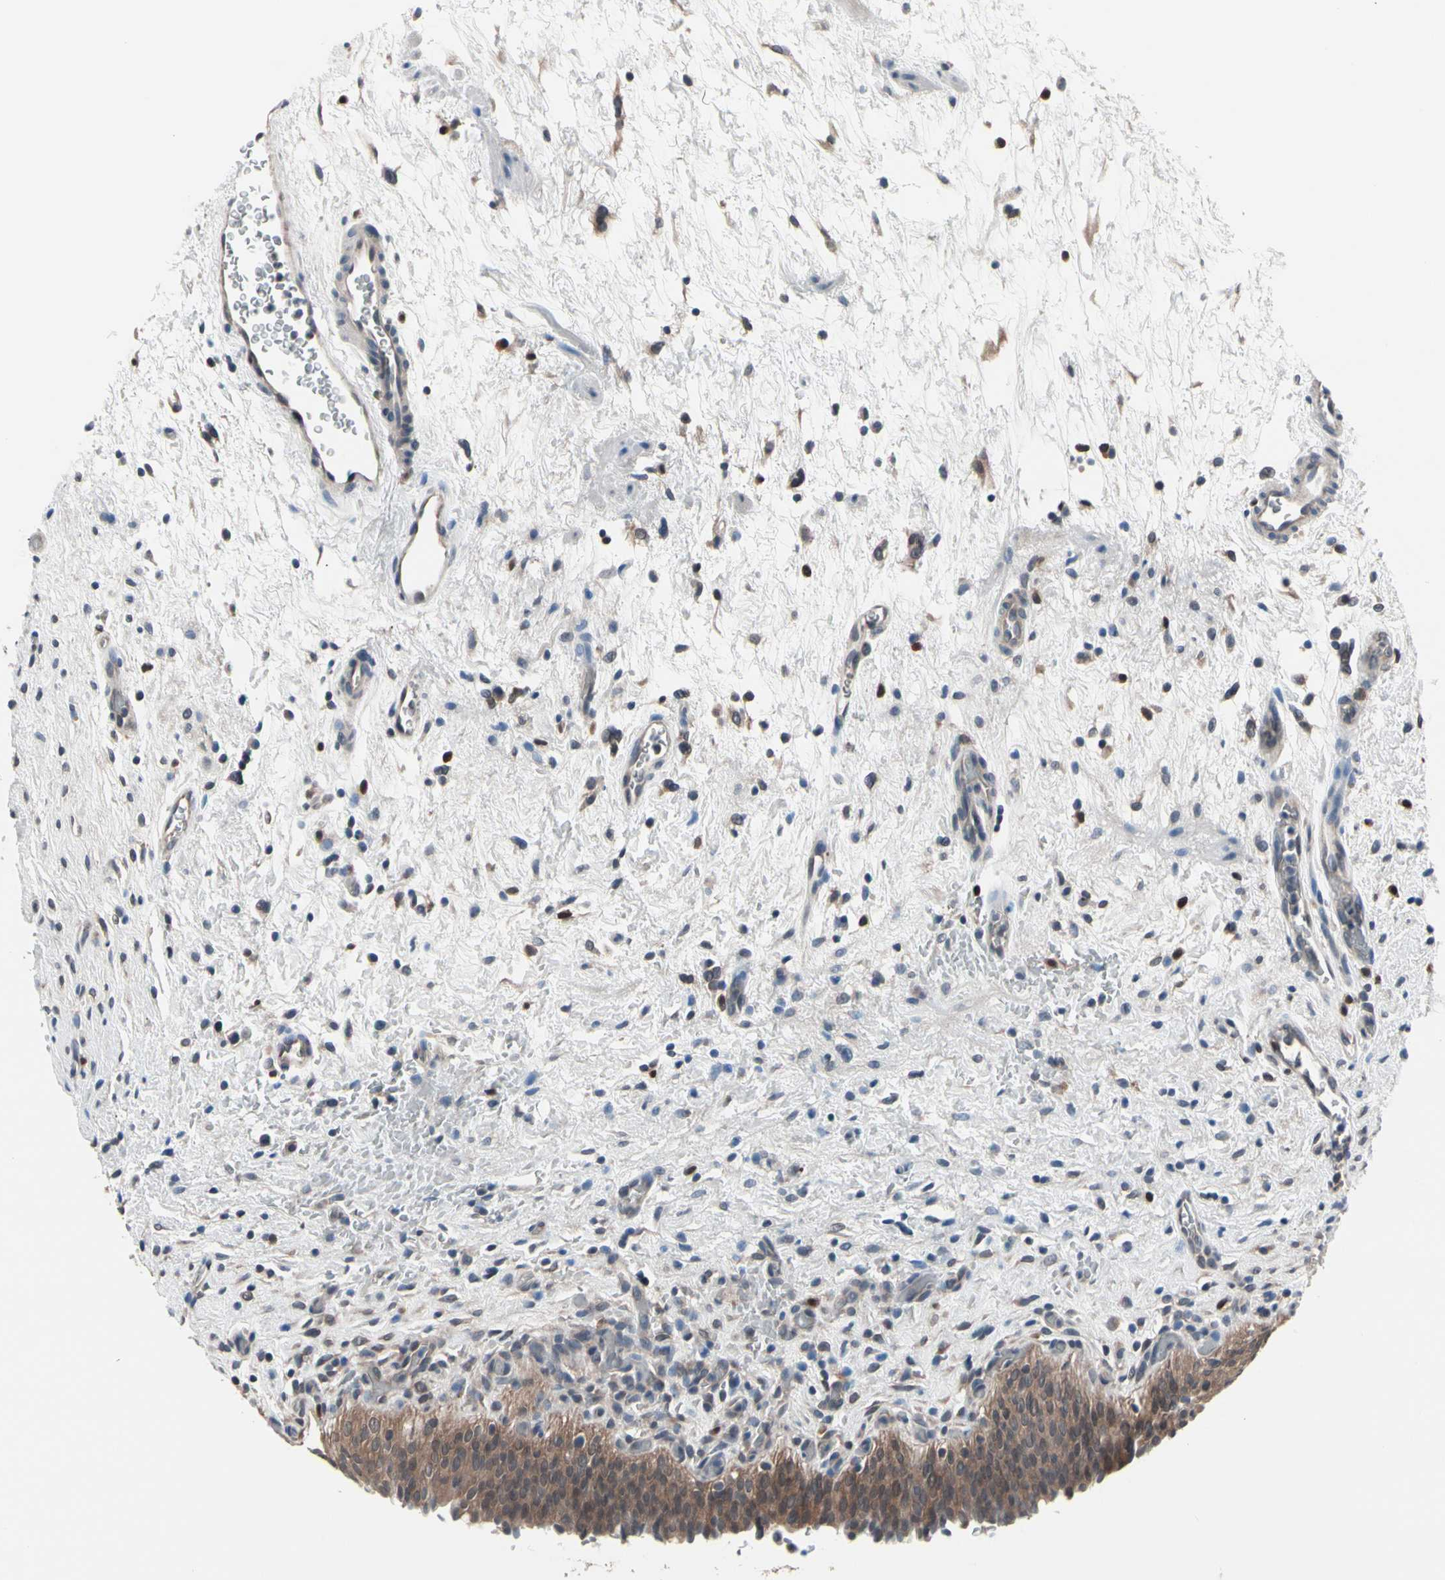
{"staining": {"intensity": "moderate", "quantity": ">75%", "location": "cytoplasmic/membranous"}, "tissue": "urinary bladder", "cell_type": "Urothelial cells", "image_type": "normal", "snomed": [{"axis": "morphology", "description": "Normal tissue, NOS"}, {"axis": "topography", "description": "Urinary bladder"}], "caption": "This image displays unremarkable urinary bladder stained with immunohistochemistry to label a protein in brown. The cytoplasmic/membranous of urothelial cells show moderate positivity for the protein. Nuclei are counter-stained blue.", "gene": "PRDX6", "patient": {"sex": "male", "age": 51}}